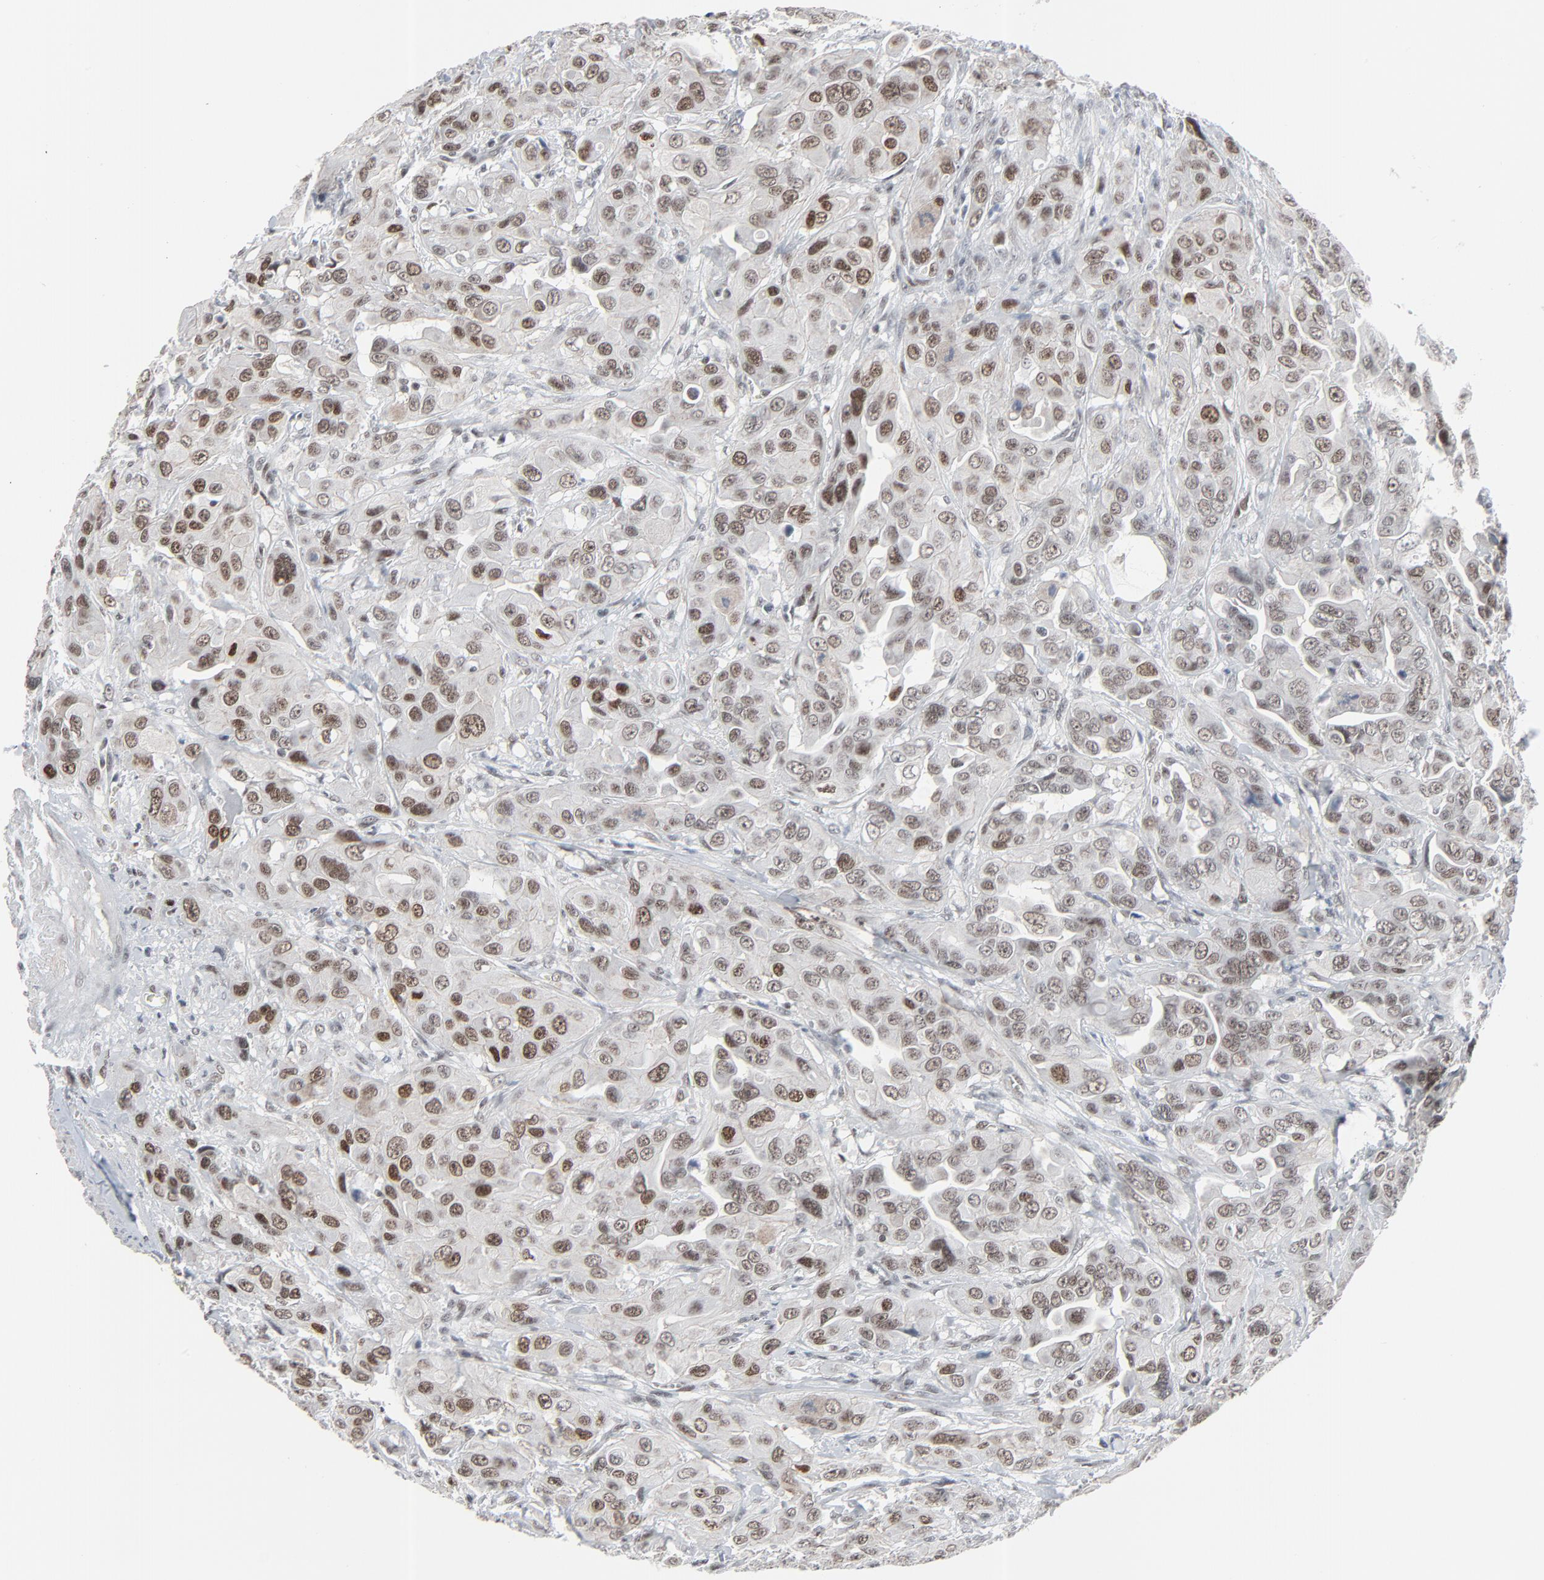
{"staining": {"intensity": "moderate", "quantity": ">75%", "location": "nuclear"}, "tissue": "urothelial cancer", "cell_type": "Tumor cells", "image_type": "cancer", "snomed": [{"axis": "morphology", "description": "Urothelial carcinoma, High grade"}, {"axis": "topography", "description": "Urinary bladder"}], "caption": "Immunohistochemistry (DAB) staining of high-grade urothelial carcinoma displays moderate nuclear protein staining in about >75% of tumor cells. Ihc stains the protein of interest in brown and the nuclei are stained blue.", "gene": "FBXO28", "patient": {"sex": "male", "age": 73}}